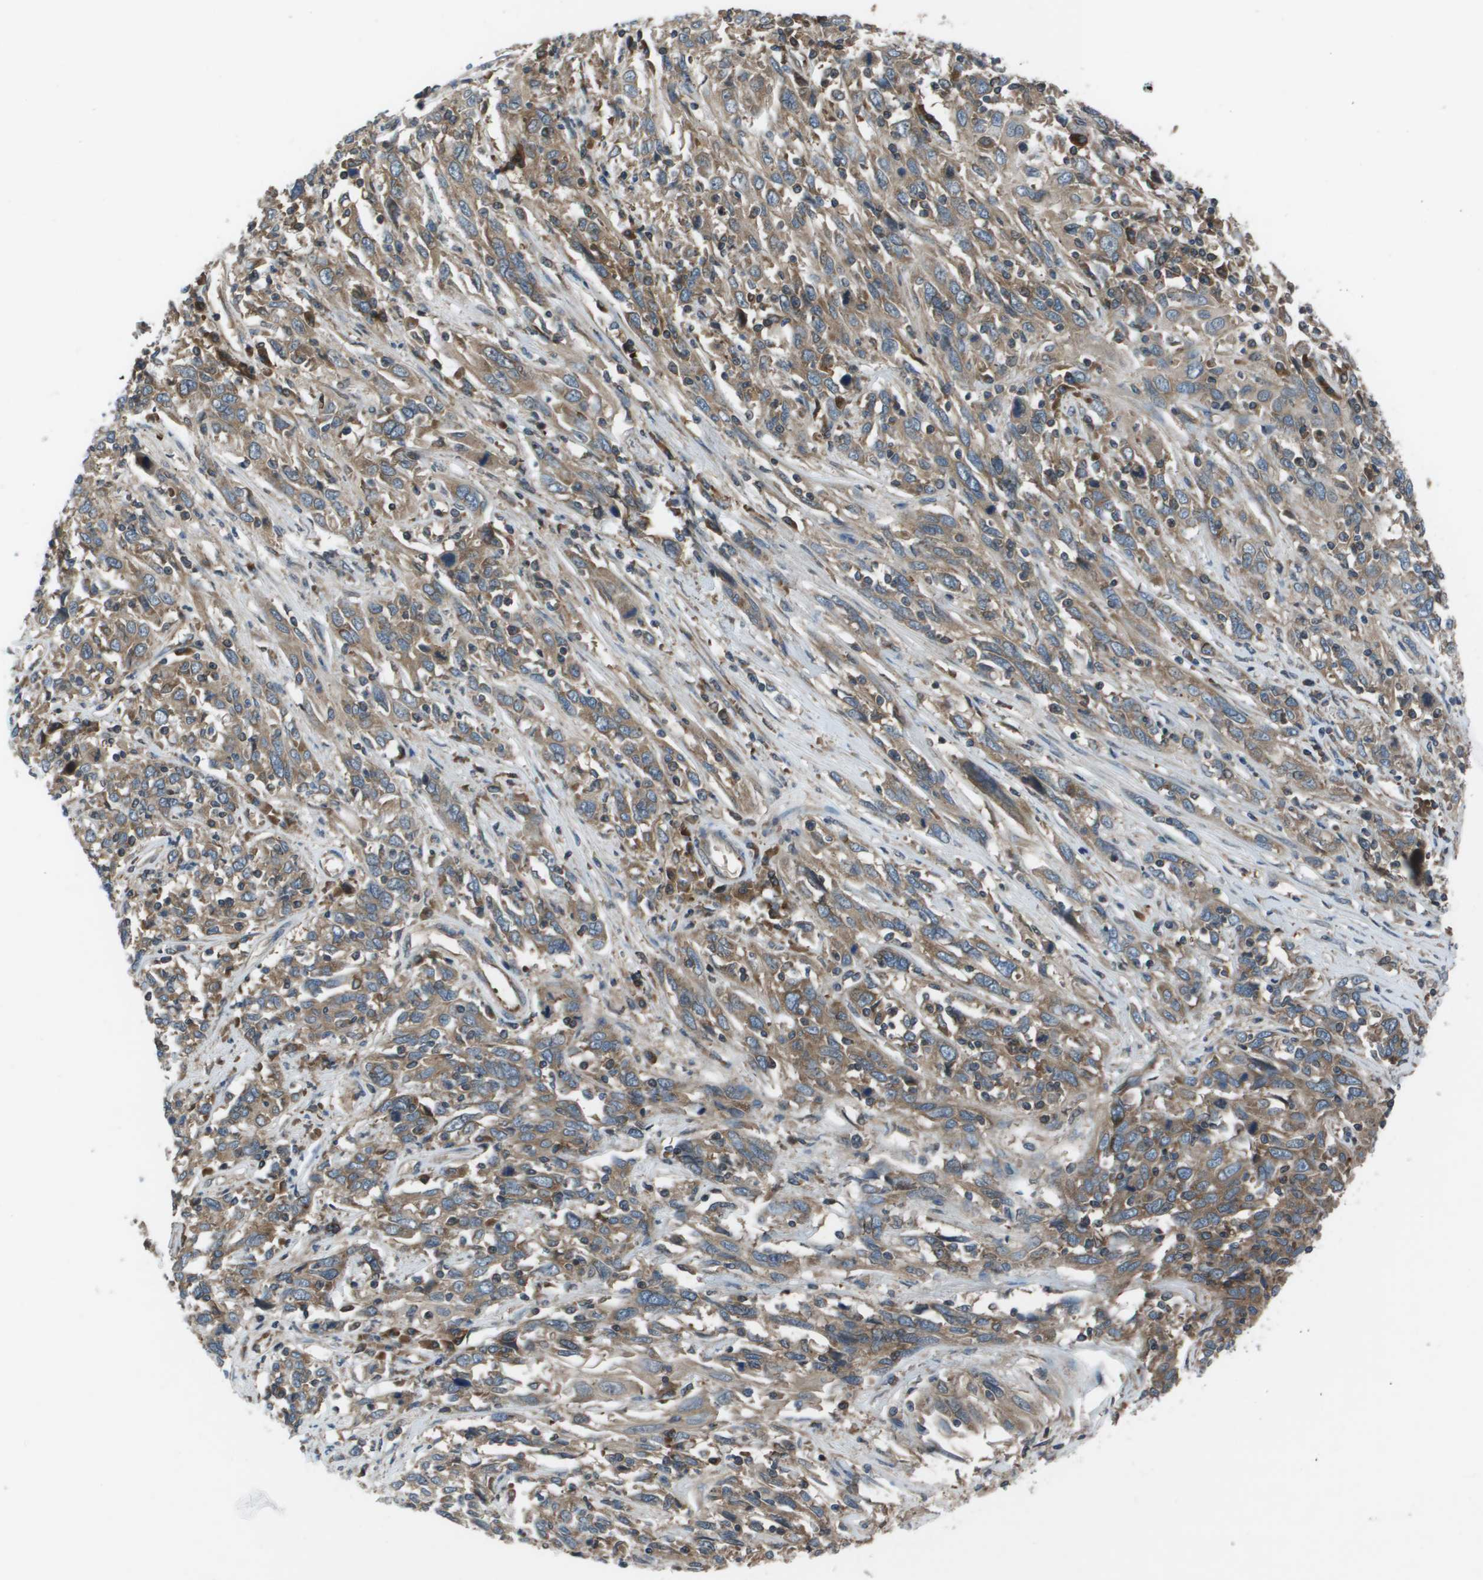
{"staining": {"intensity": "moderate", "quantity": ">75%", "location": "cytoplasmic/membranous"}, "tissue": "cervical cancer", "cell_type": "Tumor cells", "image_type": "cancer", "snomed": [{"axis": "morphology", "description": "Squamous cell carcinoma, NOS"}, {"axis": "topography", "description": "Cervix"}], "caption": "DAB immunohistochemical staining of human squamous cell carcinoma (cervical) shows moderate cytoplasmic/membranous protein expression in about >75% of tumor cells. Immunohistochemistry (ihc) stains the protein of interest in brown and the nuclei are stained blue.", "gene": "EIF3B", "patient": {"sex": "female", "age": 46}}